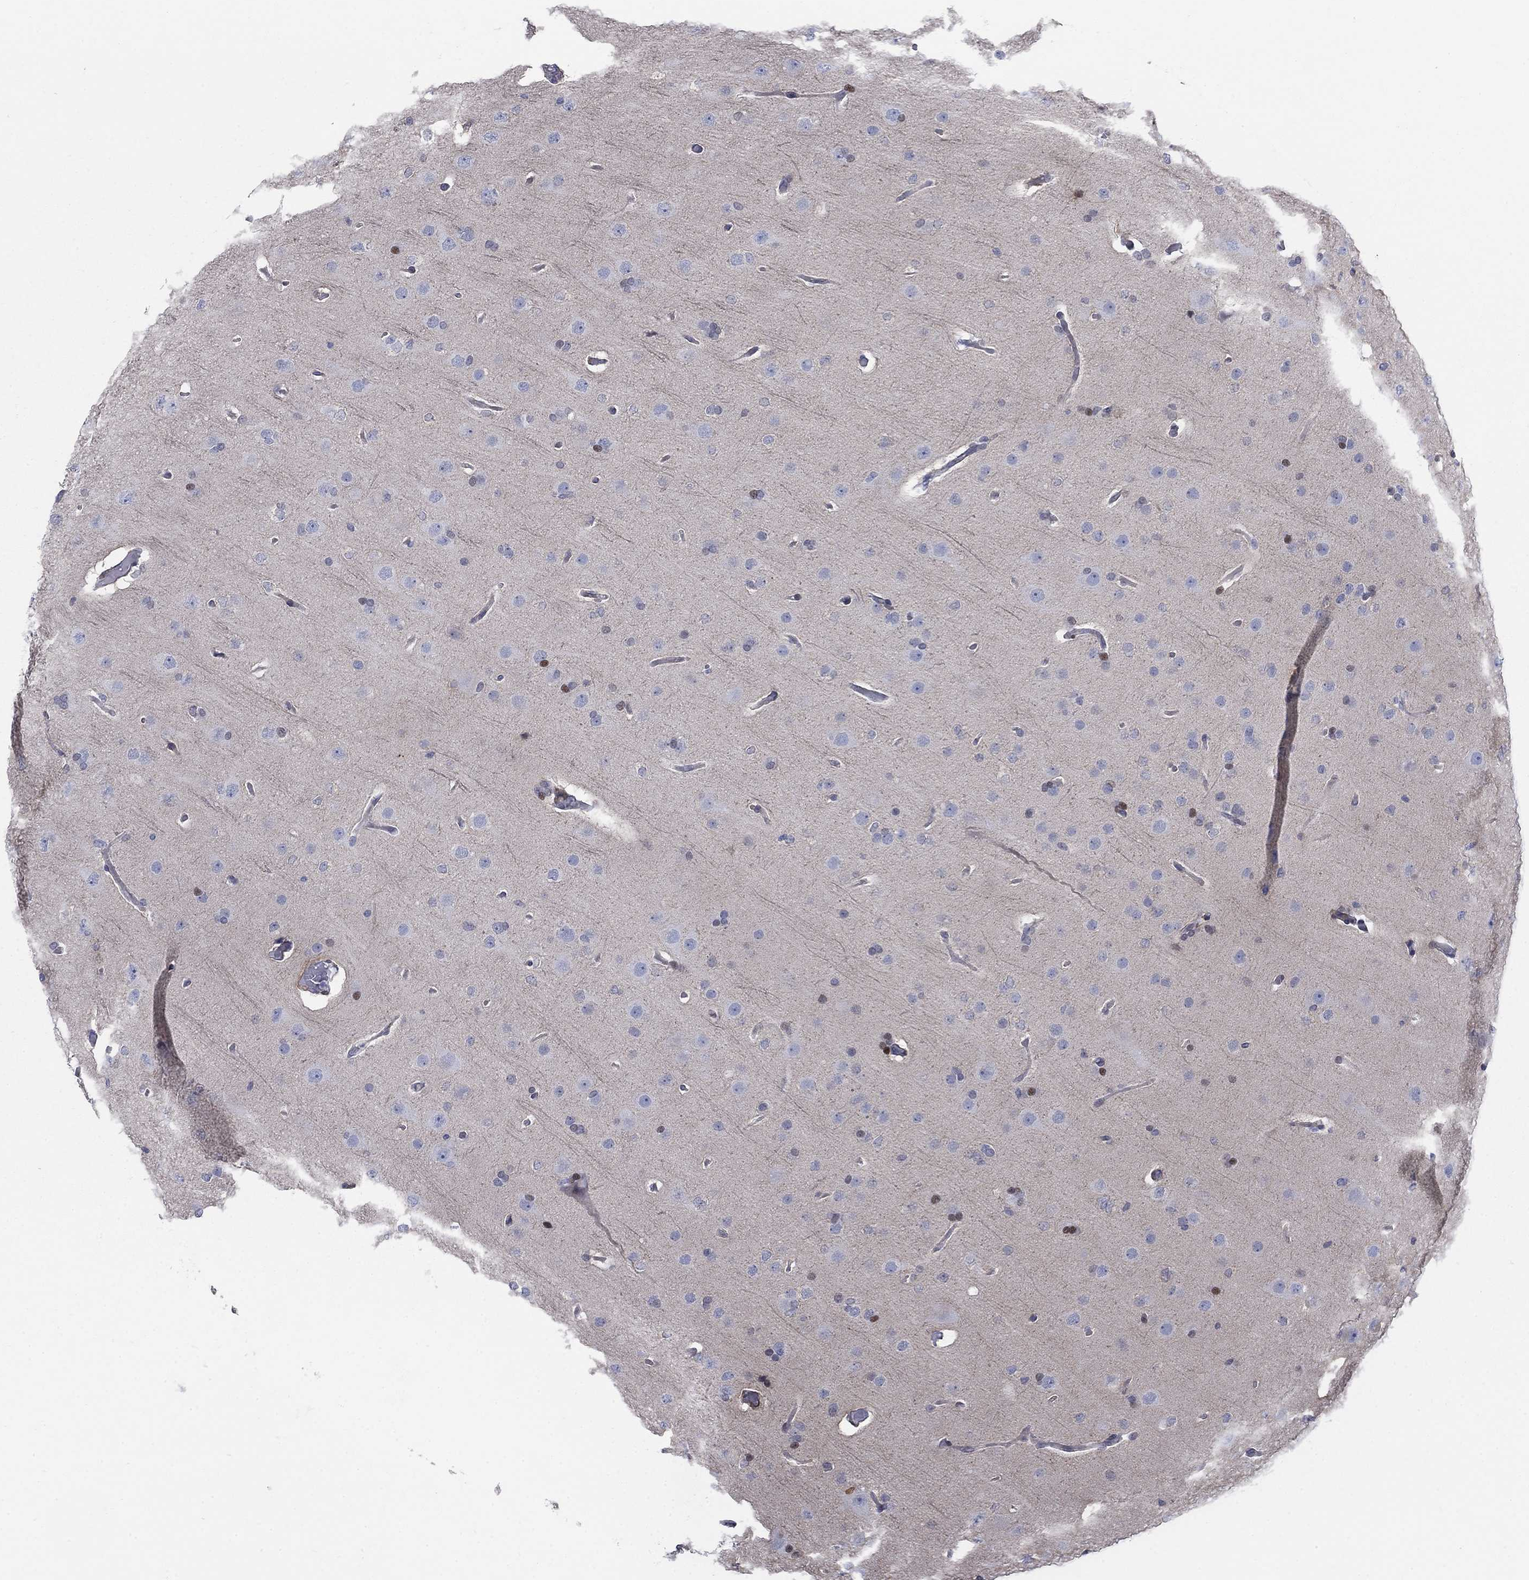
{"staining": {"intensity": "negative", "quantity": "none", "location": "none"}, "tissue": "glioma", "cell_type": "Tumor cells", "image_type": "cancer", "snomed": [{"axis": "morphology", "description": "Glioma, malignant, Low grade"}, {"axis": "topography", "description": "Brain"}], "caption": "Immunohistochemistry photomicrograph of neoplastic tissue: glioma stained with DAB (3,3'-diaminobenzidine) exhibits no significant protein staining in tumor cells.", "gene": "MYO3A", "patient": {"sex": "male", "age": 41}}